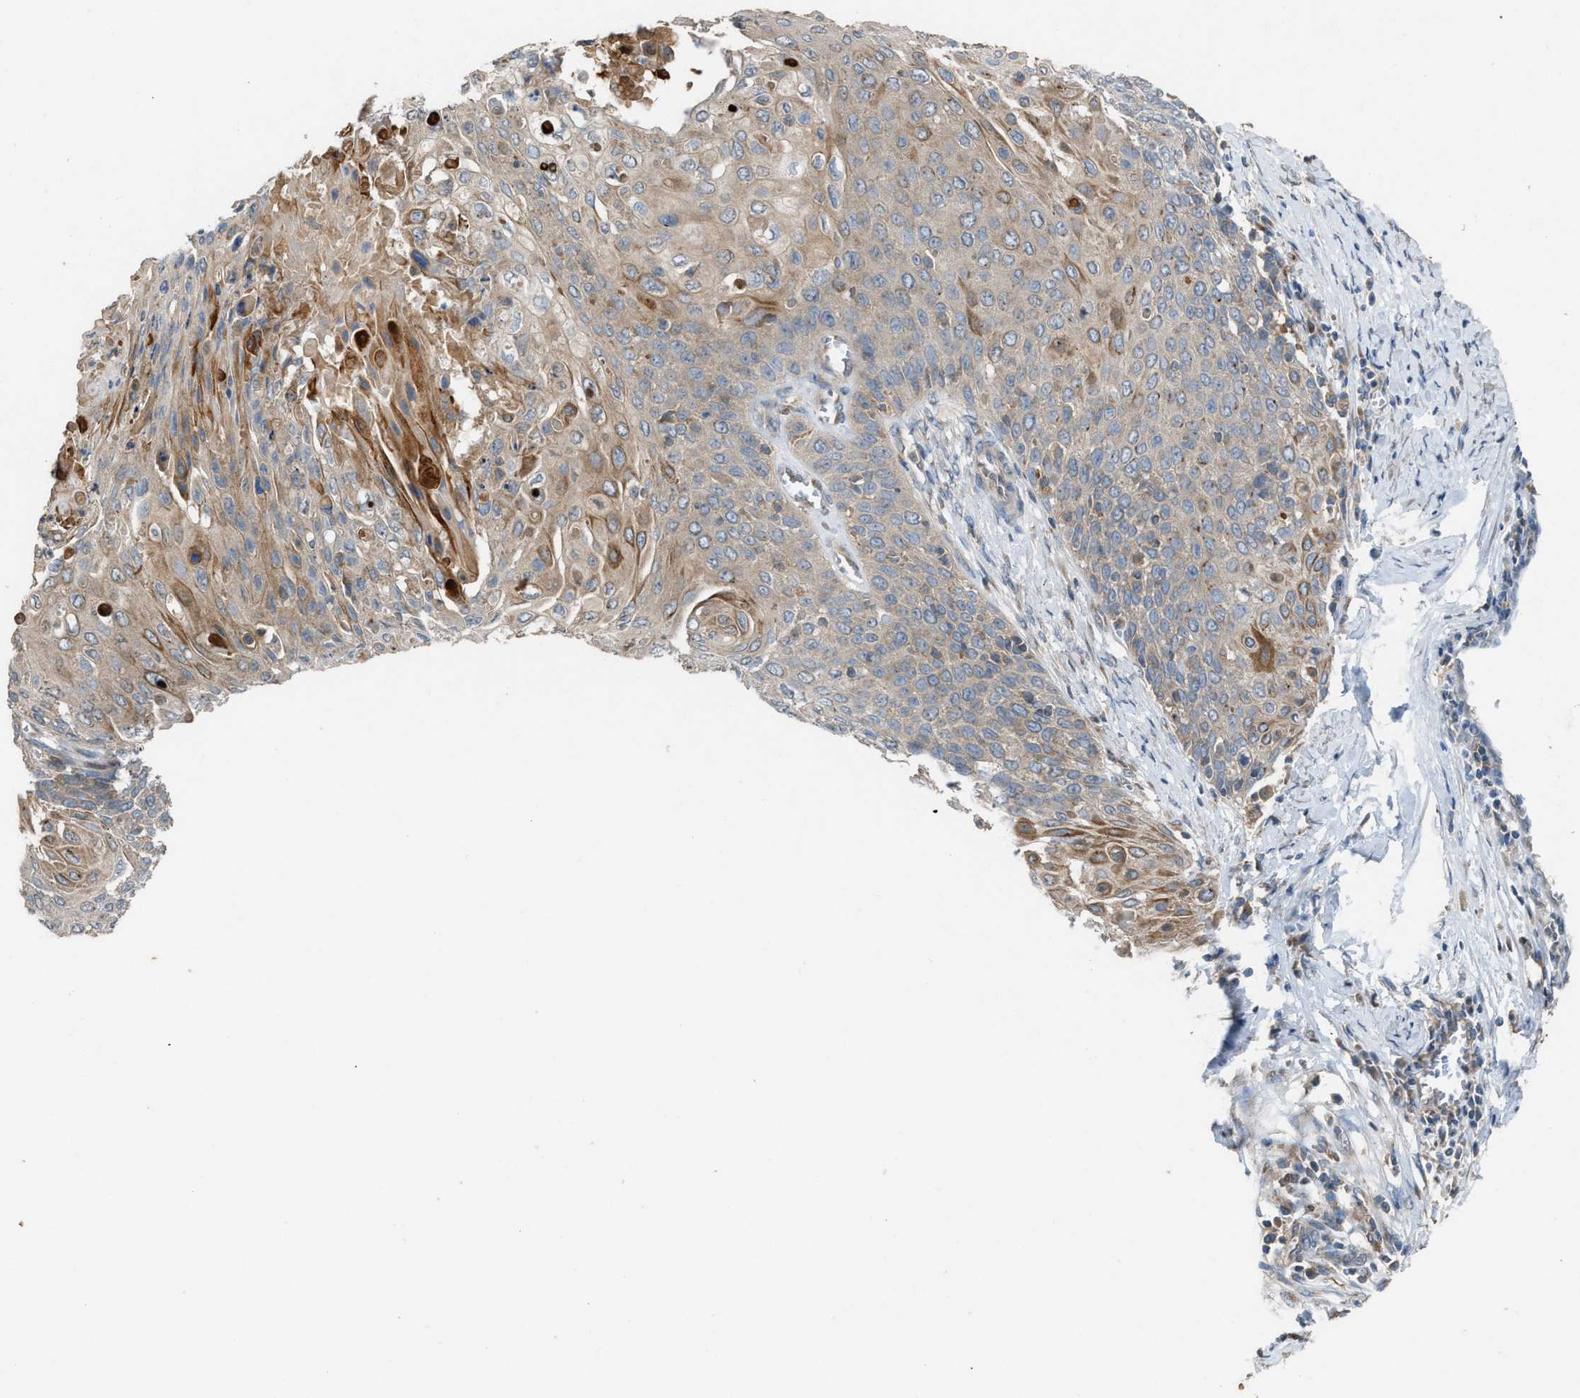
{"staining": {"intensity": "weak", "quantity": "25%-75%", "location": "cytoplasmic/membranous"}, "tissue": "cervical cancer", "cell_type": "Tumor cells", "image_type": "cancer", "snomed": [{"axis": "morphology", "description": "Squamous cell carcinoma, NOS"}, {"axis": "topography", "description": "Cervix"}], "caption": "Immunohistochemical staining of human cervical squamous cell carcinoma displays low levels of weak cytoplasmic/membranous protein staining in about 25%-75% of tumor cells.", "gene": "TPK1", "patient": {"sex": "female", "age": 39}}